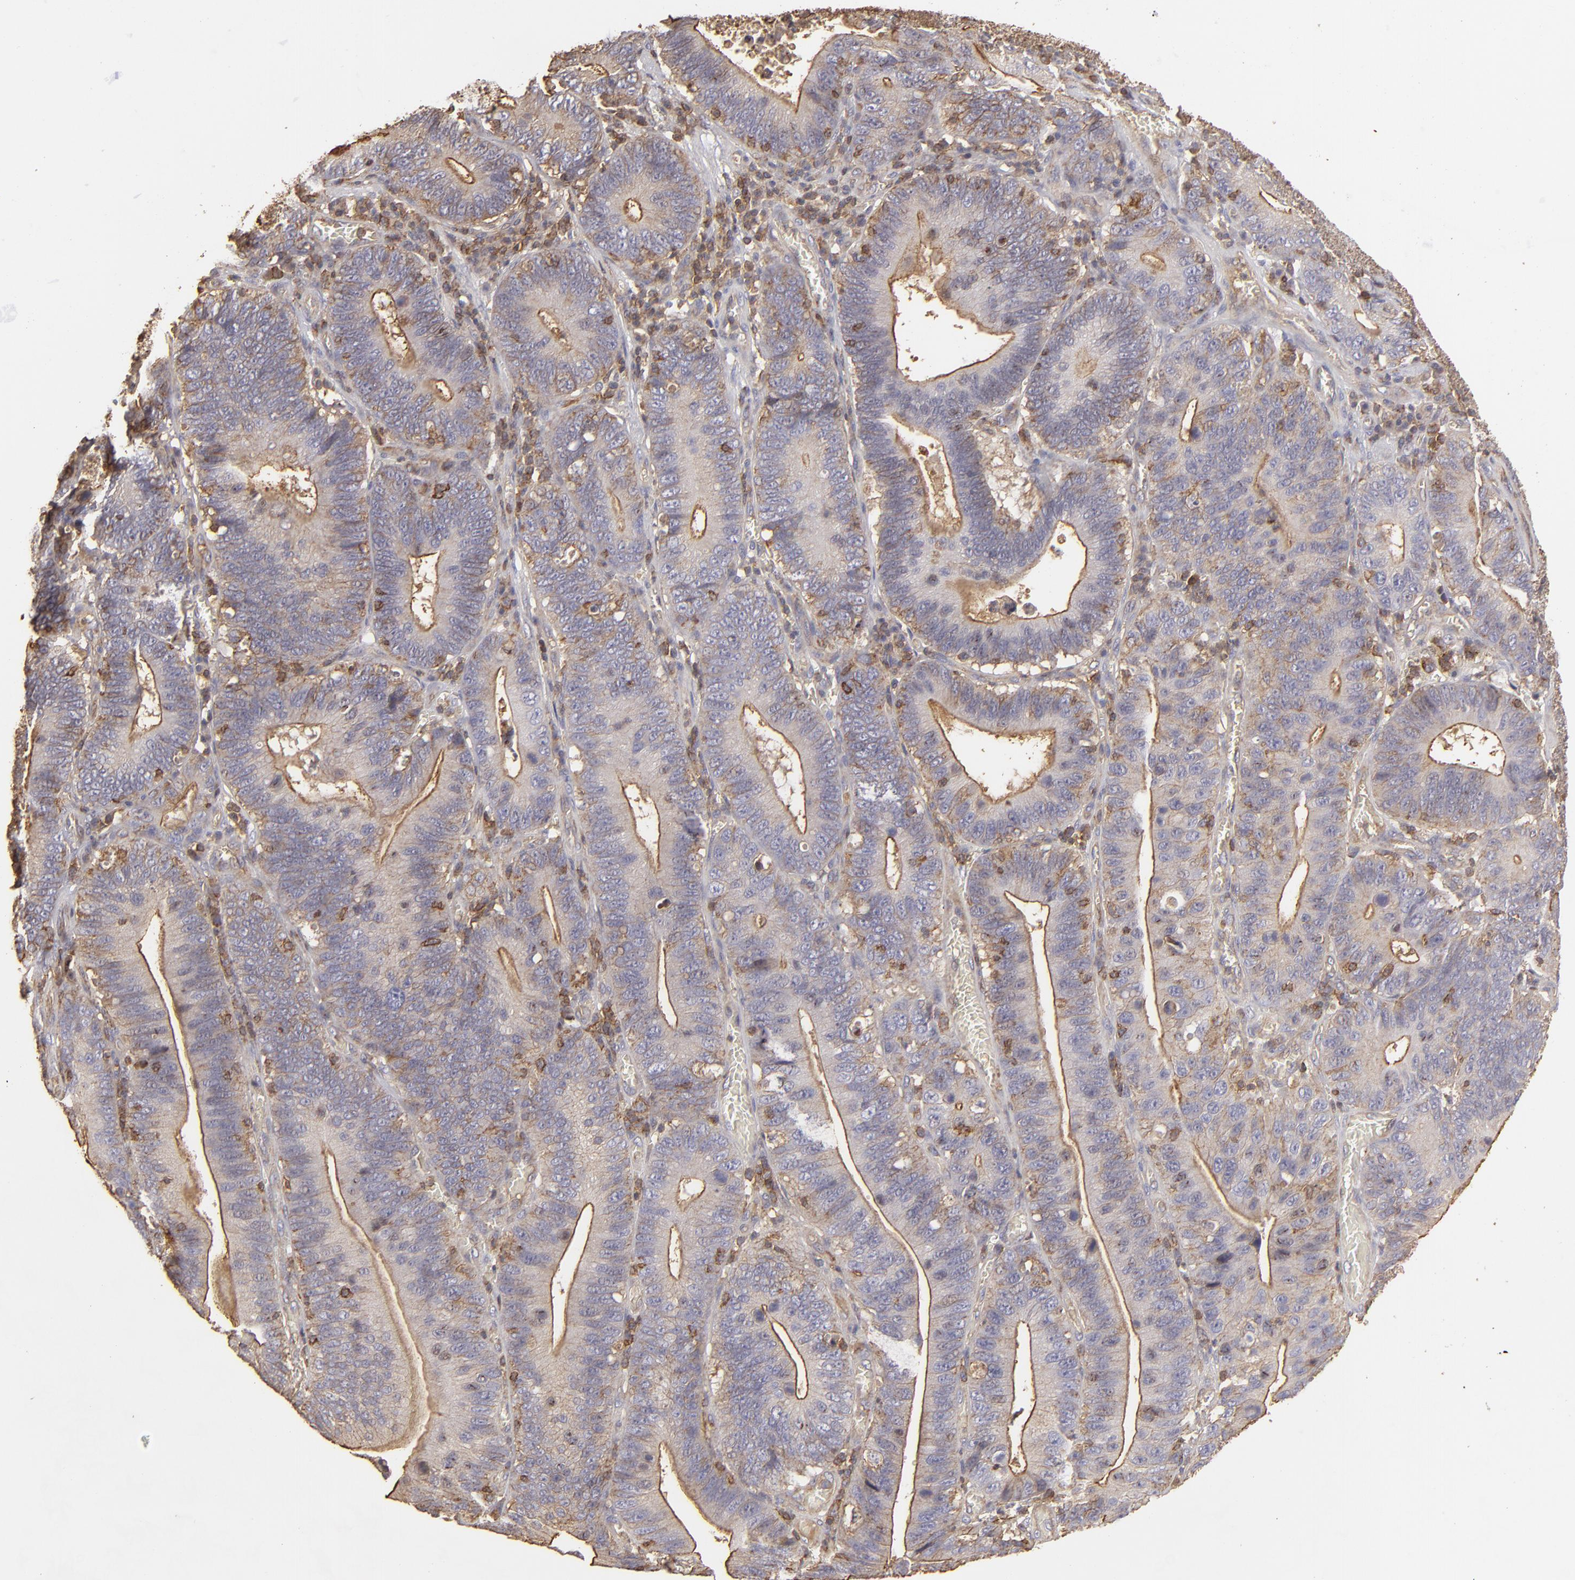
{"staining": {"intensity": "weak", "quantity": "25%-75%", "location": "cytoplasmic/membranous"}, "tissue": "stomach cancer", "cell_type": "Tumor cells", "image_type": "cancer", "snomed": [{"axis": "morphology", "description": "Adenocarcinoma, NOS"}, {"axis": "topography", "description": "Stomach"}, {"axis": "topography", "description": "Gastric cardia"}], "caption": "The micrograph reveals staining of stomach adenocarcinoma, revealing weak cytoplasmic/membranous protein staining (brown color) within tumor cells.", "gene": "ACTB", "patient": {"sex": "male", "age": 59}}